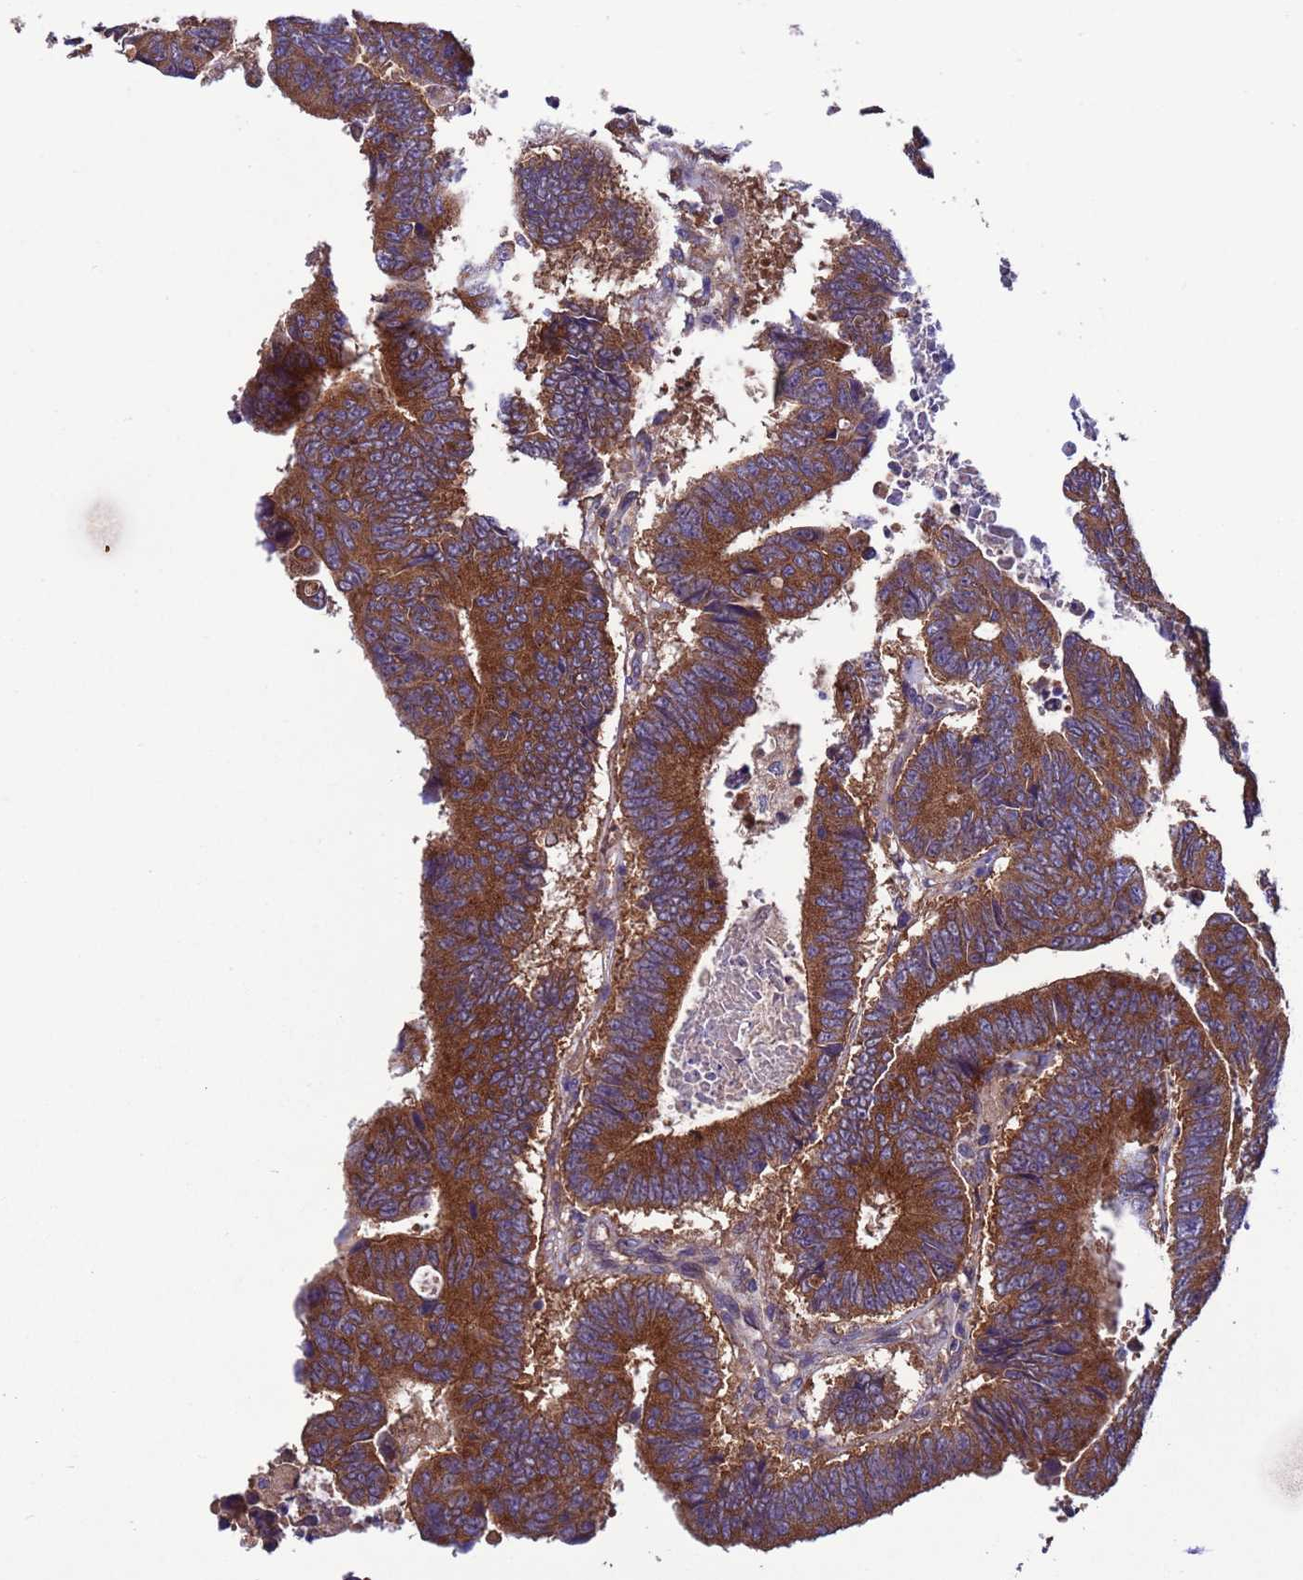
{"staining": {"intensity": "strong", "quantity": ">75%", "location": "cytoplasmic/membranous"}, "tissue": "colorectal cancer", "cell_type": "Tumor cells", "image_type": "cancer", "snomed": [{"axis": "morphology", "description": "Adenocarcinoma, NOS"}, {"axis": "topography", "description": "Rectum"}], "caption": "A brown stain labels strong cytoplasmic/membranous staining of a protein in human colorectal cancer (adenocarcinoma) tumor cells.", "gene": "ARHGAP12", "patient": {"sex": "male", "age": 84}}